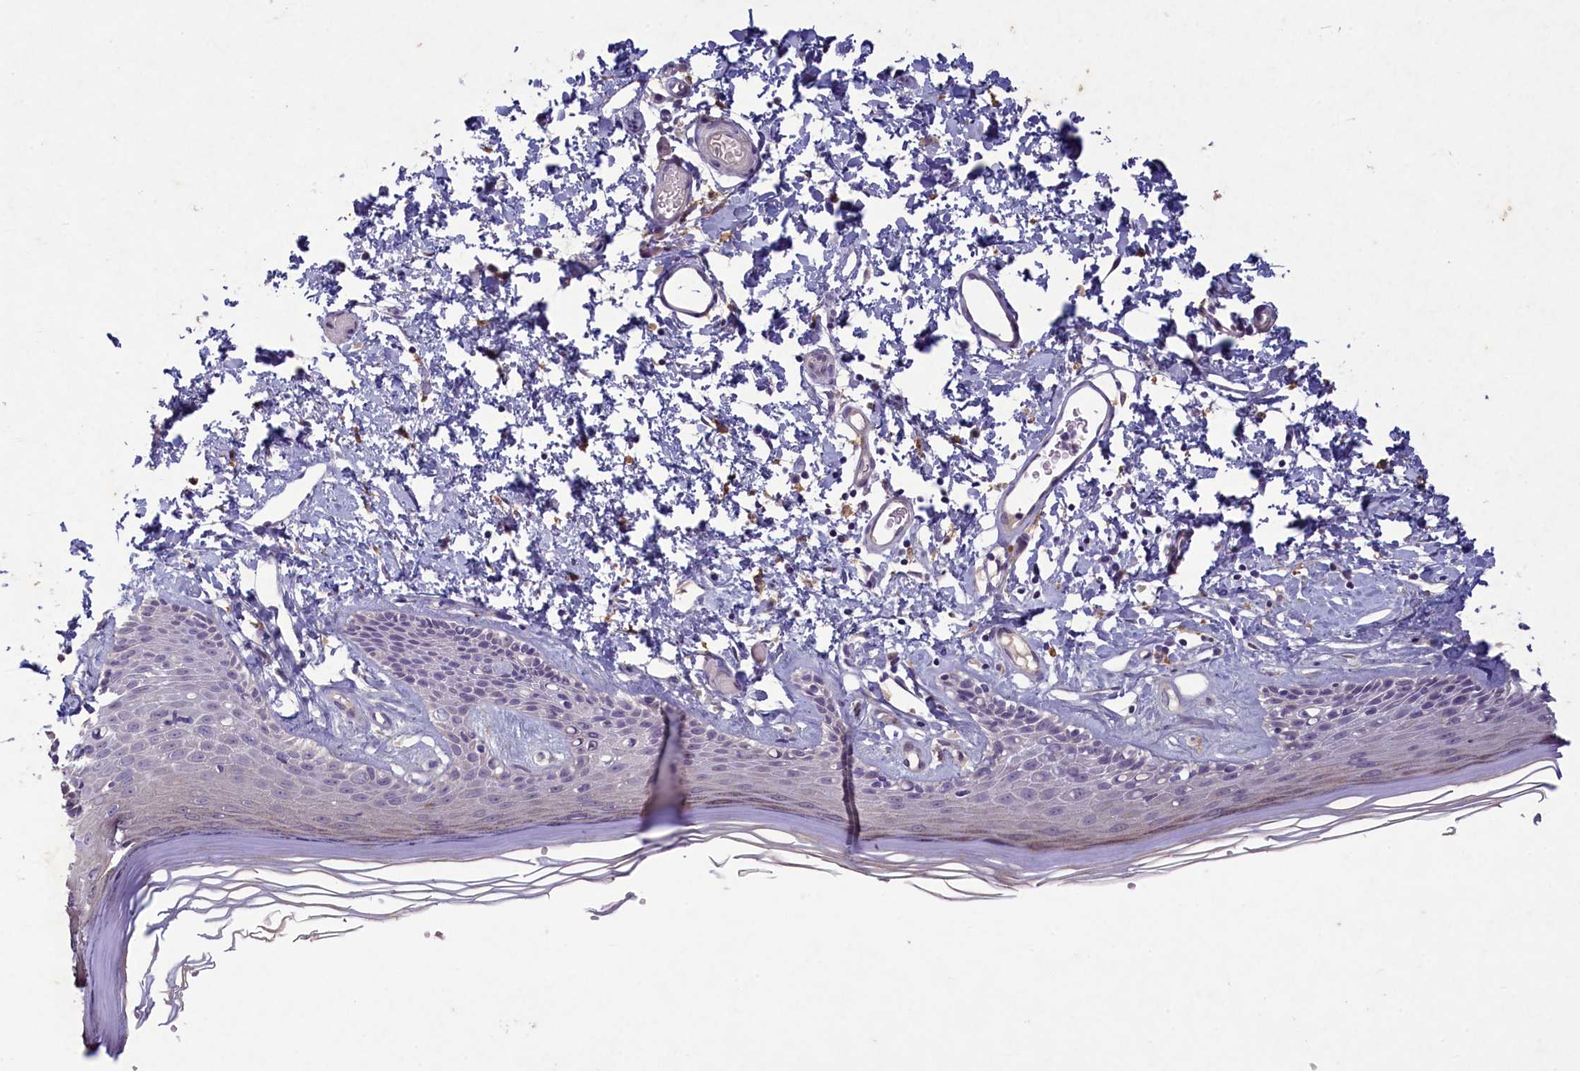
{"staining": {"intensity": "weak", "quantity": "<25%", "location": "cytoplasmic/membranous"}, "tissue": "skin", "cell_type": "Epidermal cells", "image_type": "normal", "snomed": [{"axis": "morphology", "description": "Normal tissue, NOS"}, {"axis": "topography", "description": "Adipose tissue"}, {"axis": "topography", "description": "Vascular tissue"}, {"axis": "topography", "description": "Vulva"}, {"axis": "topography", "description": "Peripheral nerve tissue"}], "caption": "DAB immunohistochemical staining of normal skin reveals no significant expression in epidermal cells.", "gene": "PLEKHG6", "patient": {"sex": "female", "age": 86}}